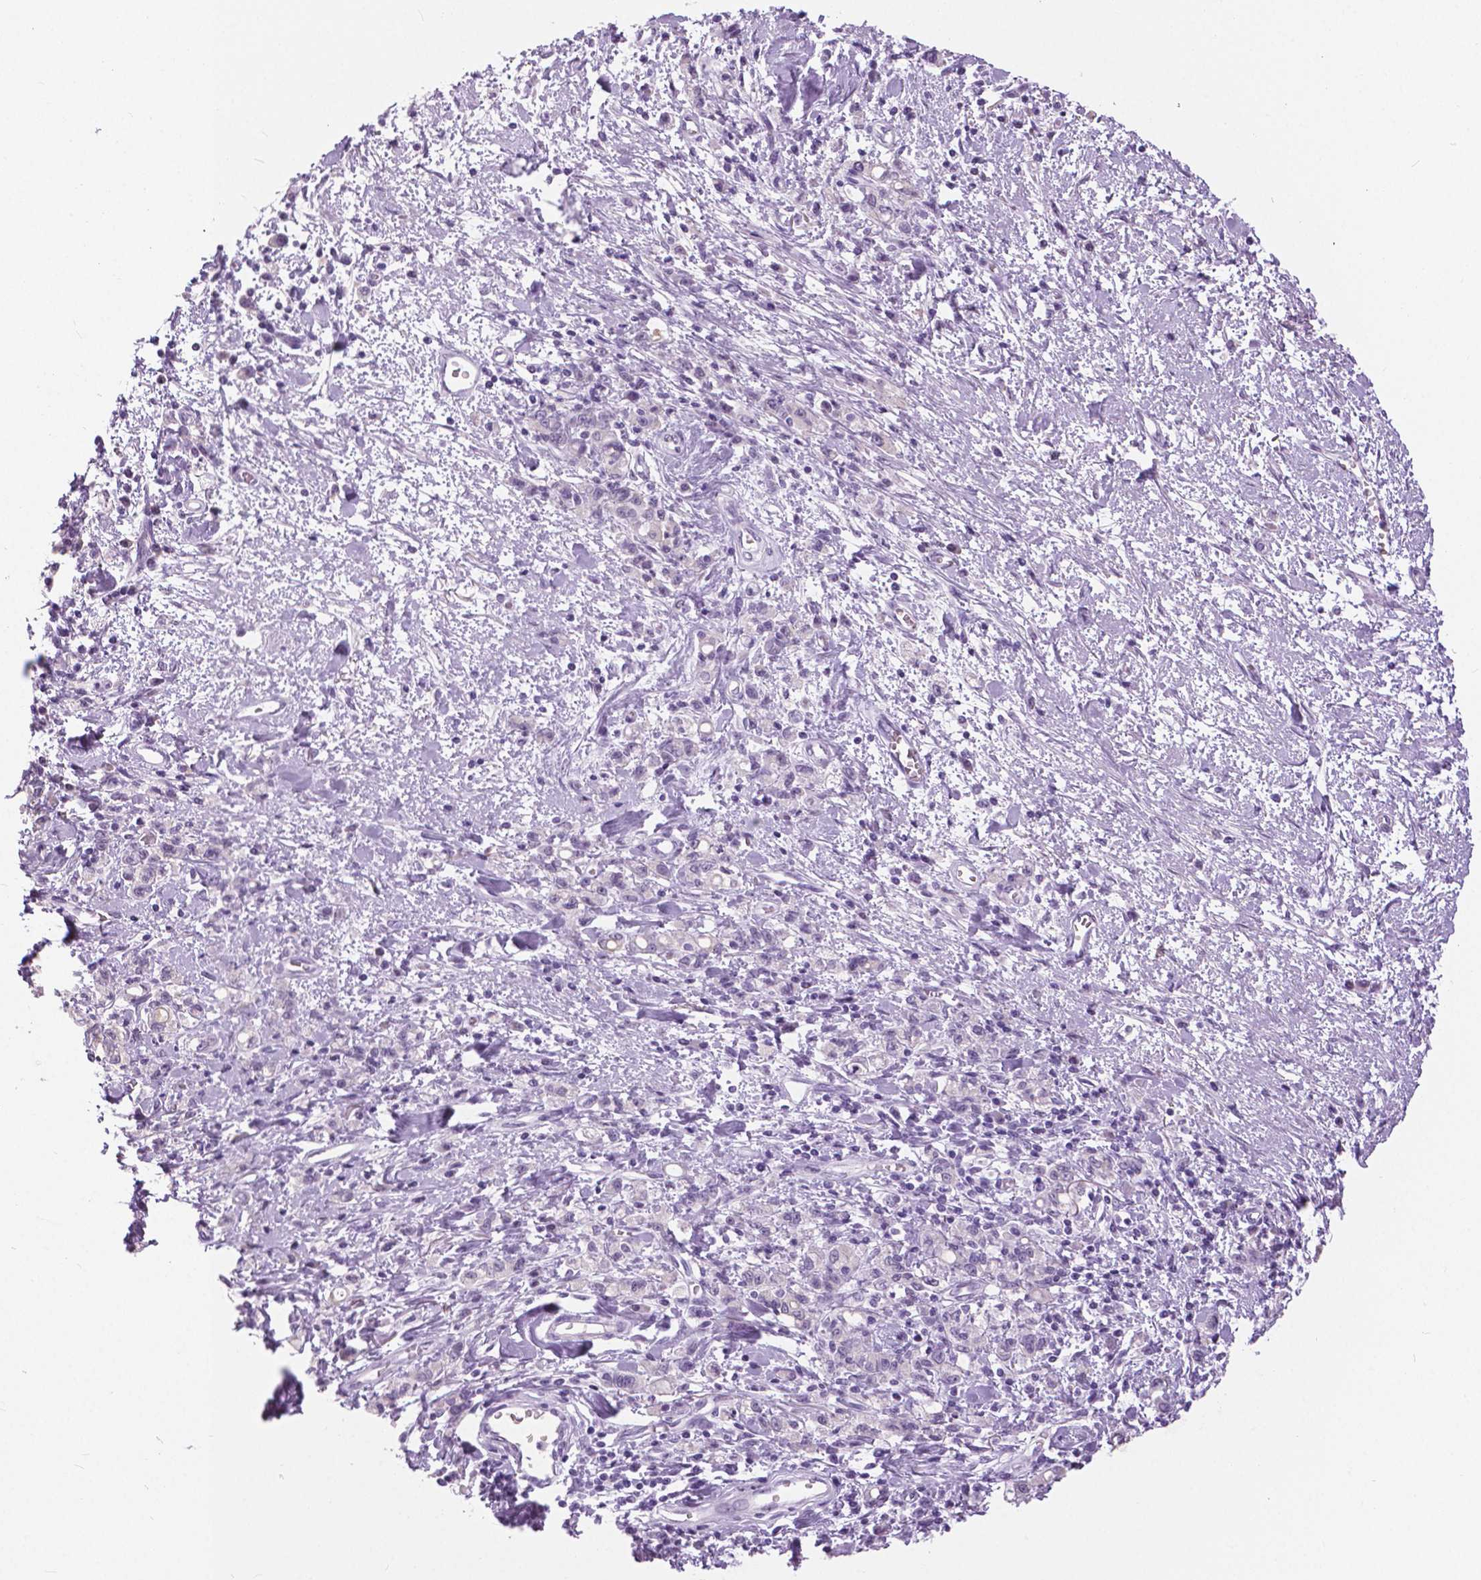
{"staining": {"intensity": "negative", "quantity": "none", "location": "none"}, "tissue": "stomach cancer", "cell_type": "Tumor cells", "image_type": "cancer", "snomed": [{"axis": "morphology", "description": "Adenocarcinoma, NOS"}, {"axis": "topography", "description": "Stomach"}], "caption": "Adenocarcinoma (stomach) stained for a protein using immunohistochemistry (IHC) shows no positivity tumor cells.", "gene": "MYOM1", "patient": {"sex": "male", "age": 77}}